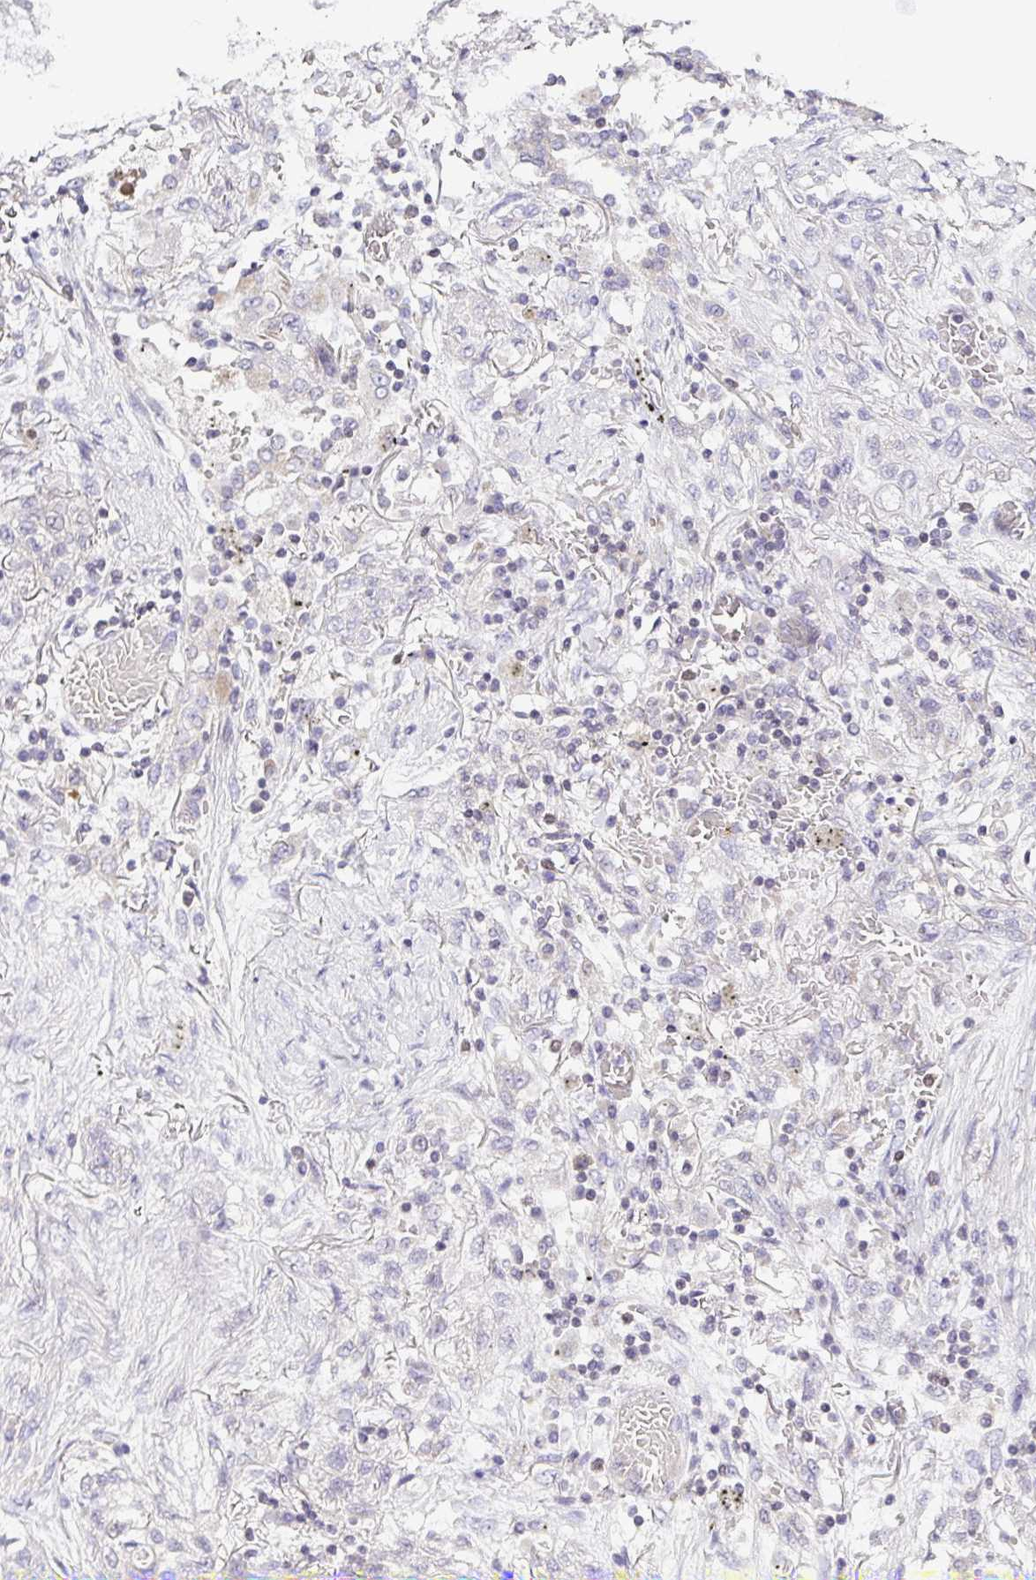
{"staining": {"intensity": "negative", "quantity": "none", "location": "none"}, "tissue": "lung cancer", "cell_type": "Tumor cells", "image_type": "cancer", "snomed": [{"axis": "morphology", "description": "Squamous cell carcinoma, NOS"}, {"axis": "topography", "description": "Lung"}], "caption": "Immunohistochemistry image of lung cancer (squamous cell carcinoma) stained for a protein (brown), which shows no staining in tumor cells.", "gene": "FAM32A", "patient": {"sex": "female", "age": 47}}